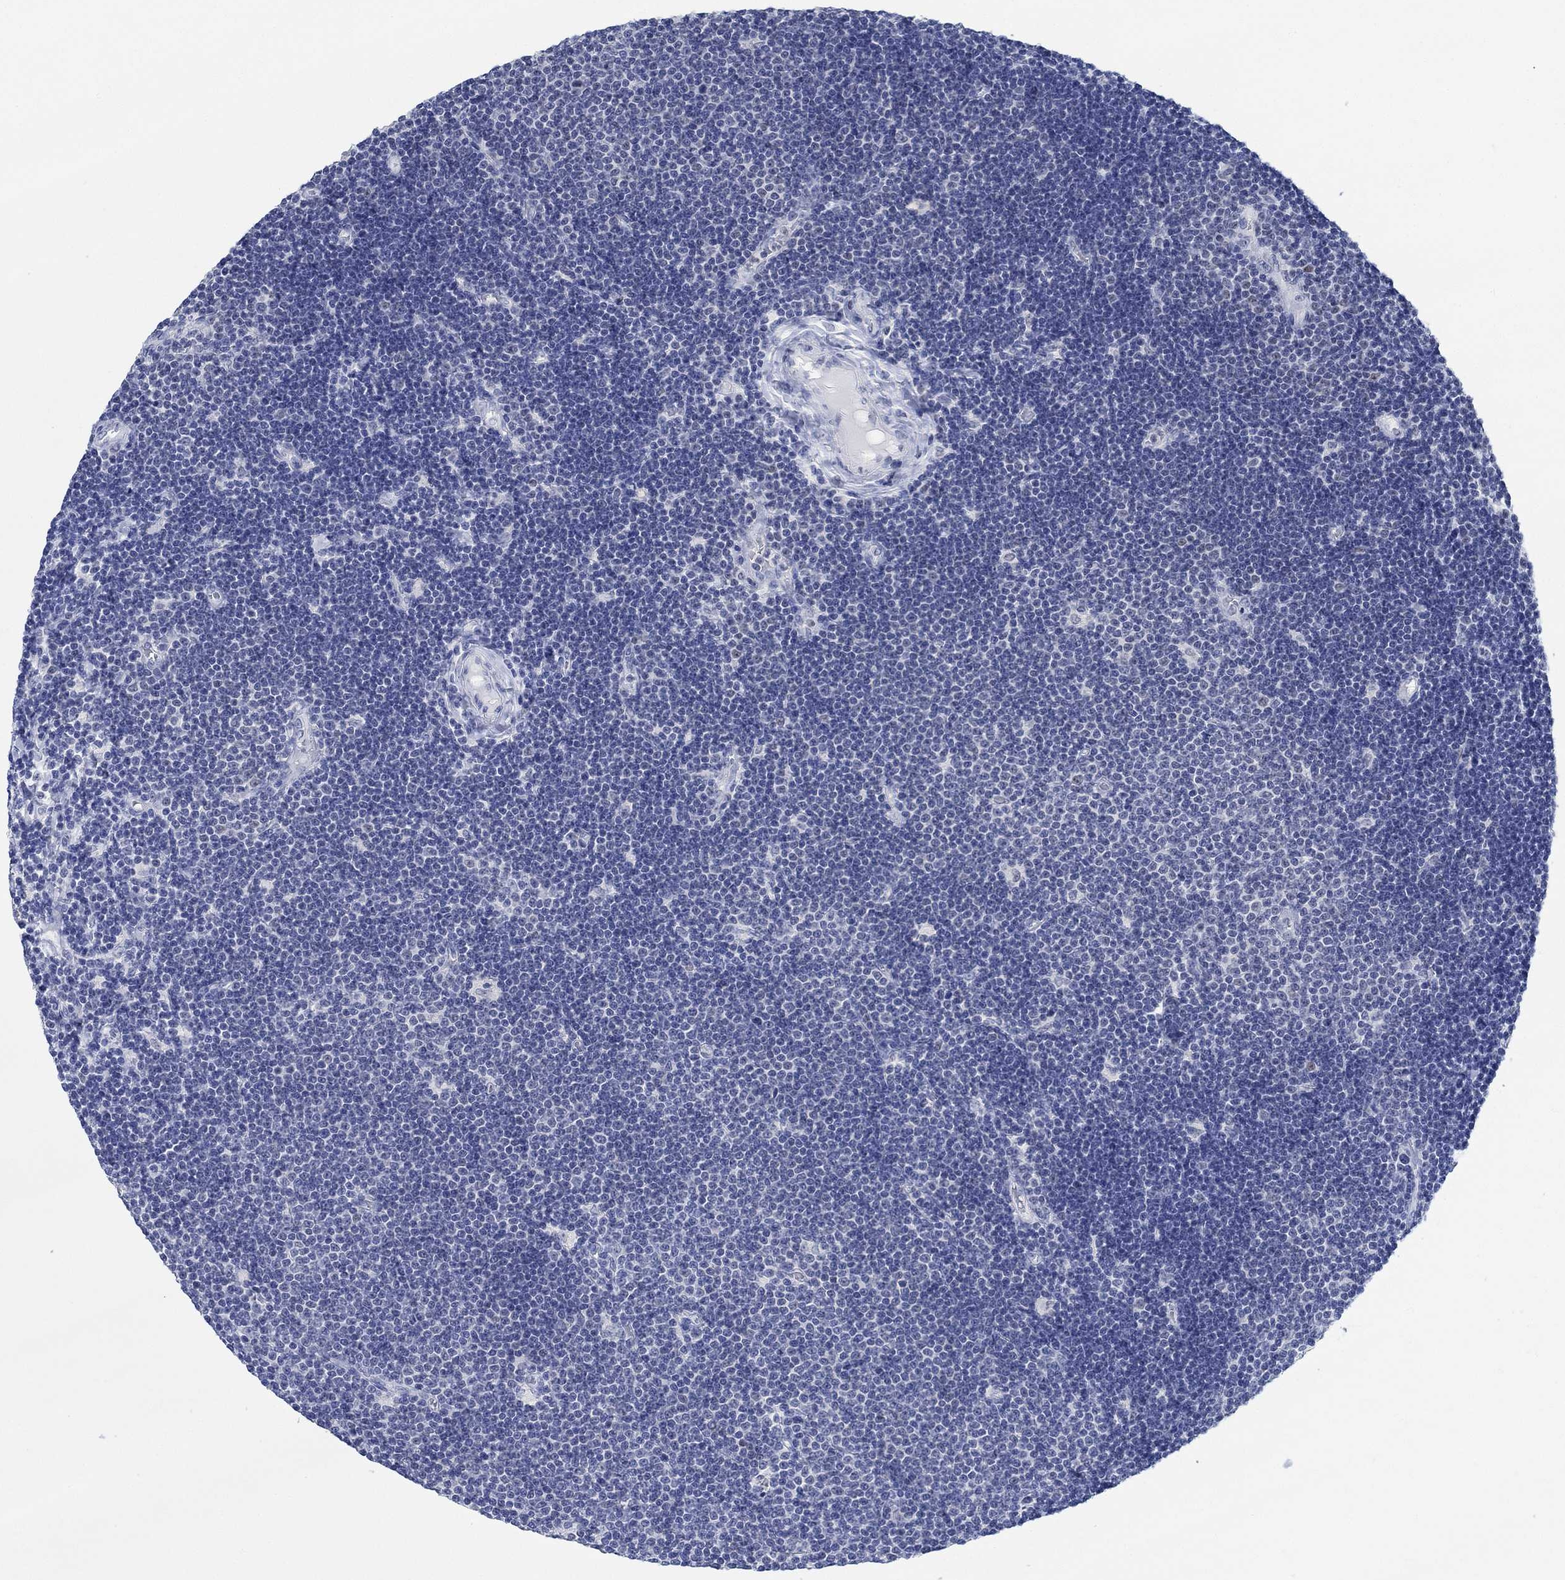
{"staining": {"intensity": "negative", "quantity": "none", "location": "none"}, "tissue": "lymphoma", "cell_type": "Tumor cells", "image_type": "cancer", "snomed": [{"axis": "morphology", "description": "Malignant lymphoma, non-Hodgkin's type, Low grade"}, {"axis": "topography", "description": "Brain"}], "caption": "Immunohistochemistry micrograph of lymphoma stained for a protein (brown), which demonstrates no staining in tumor cells.", "gene": "PPP1R17", "patient": {"sex": "female", "age": 66}}